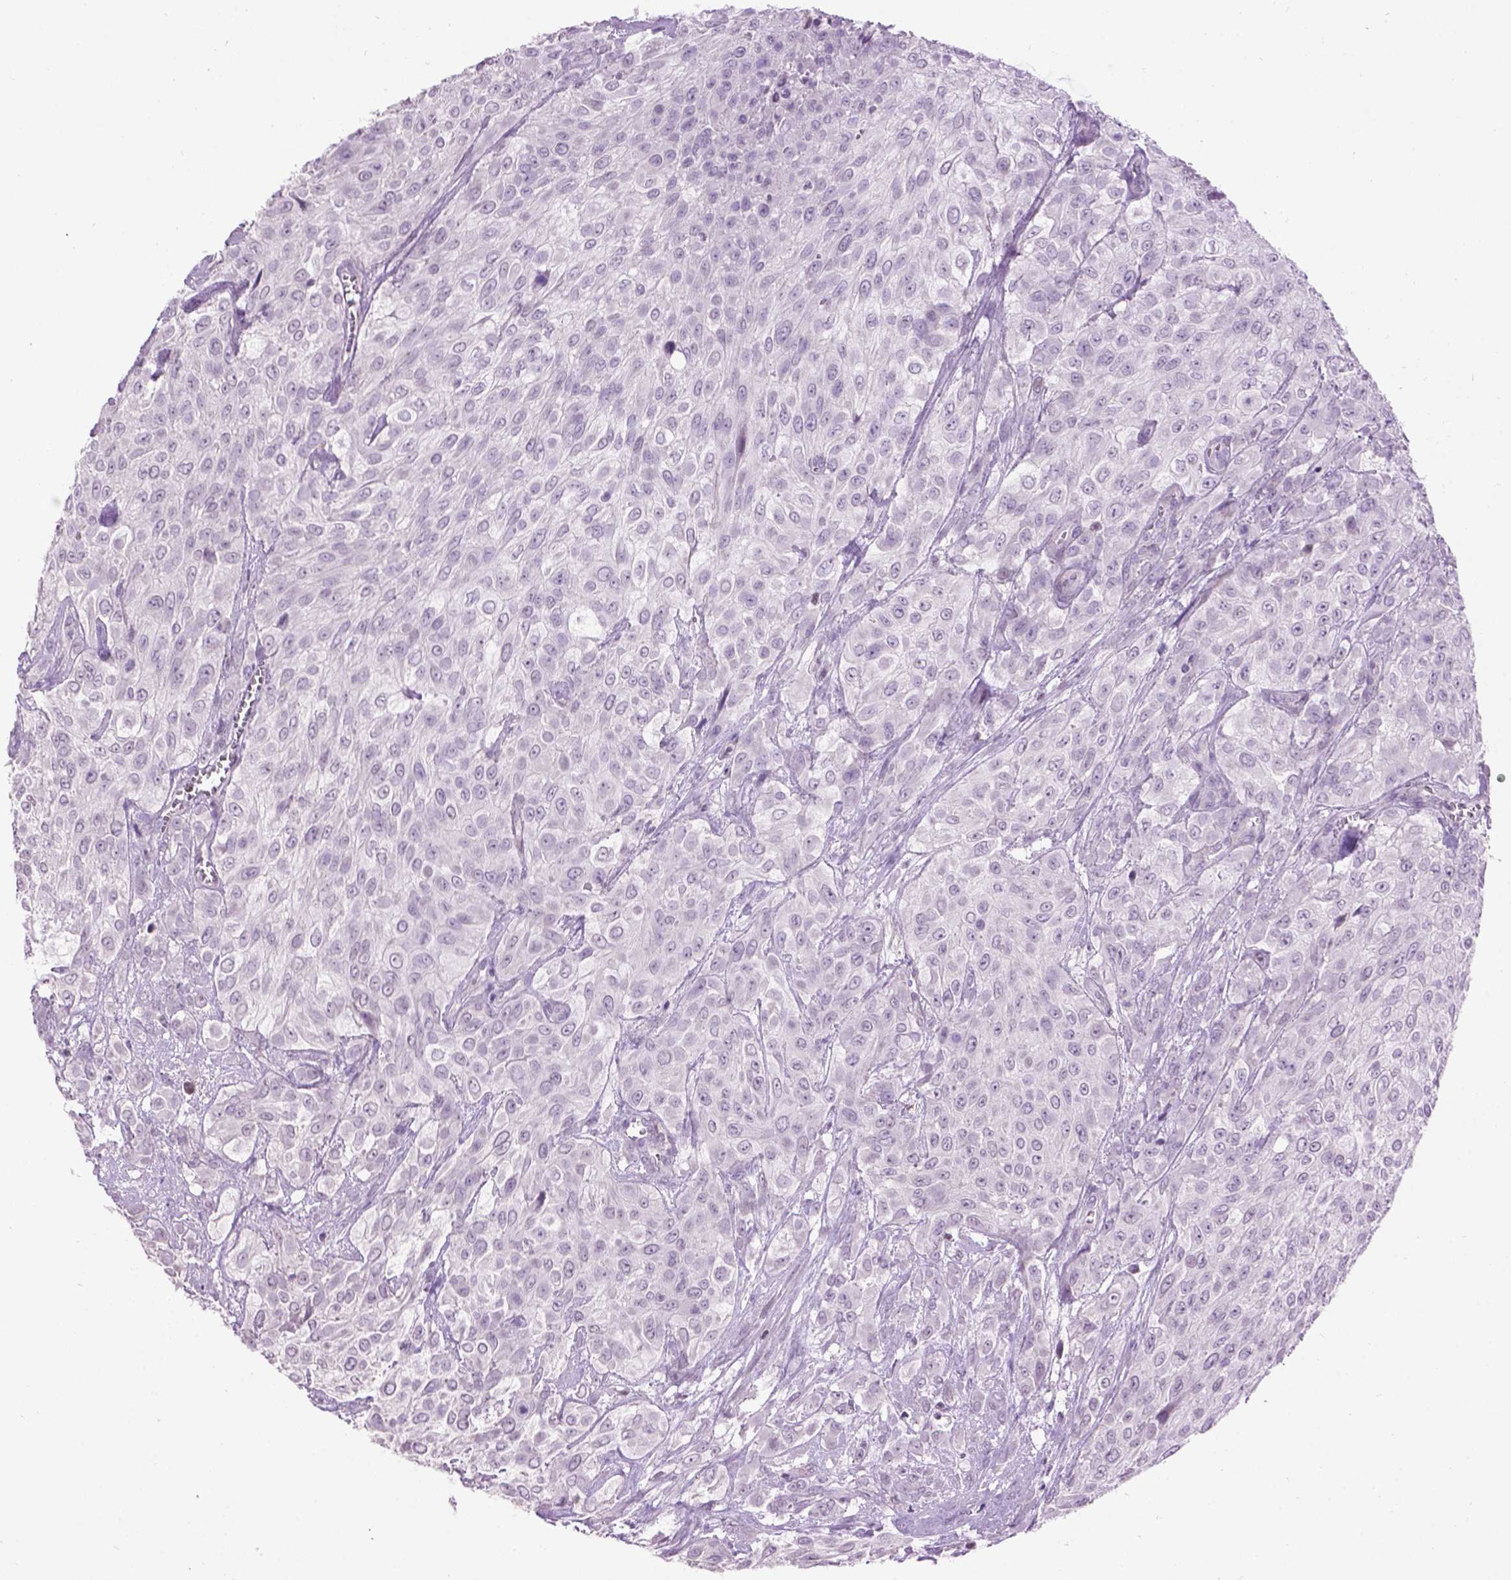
{"staining": {"intensity": "negative", "quantity": "none", "location": "none"}, "tissue": "urothelial cancer", "cell_type": "Tumor cells", "image_type": "cancer", "snomed": [{"axis": "morphology", "description": "Urothelial carcinoma, High grade"}, {"axis": "topography", "description": "Urinary bladder"}], "caption": "IHC image of neoplastic tissue: human urothelial cancer stained with DAB shows no significant protein positivity in tumor cells.", "gene": "TH", "patient": {"sex": "male", "age": 57}}